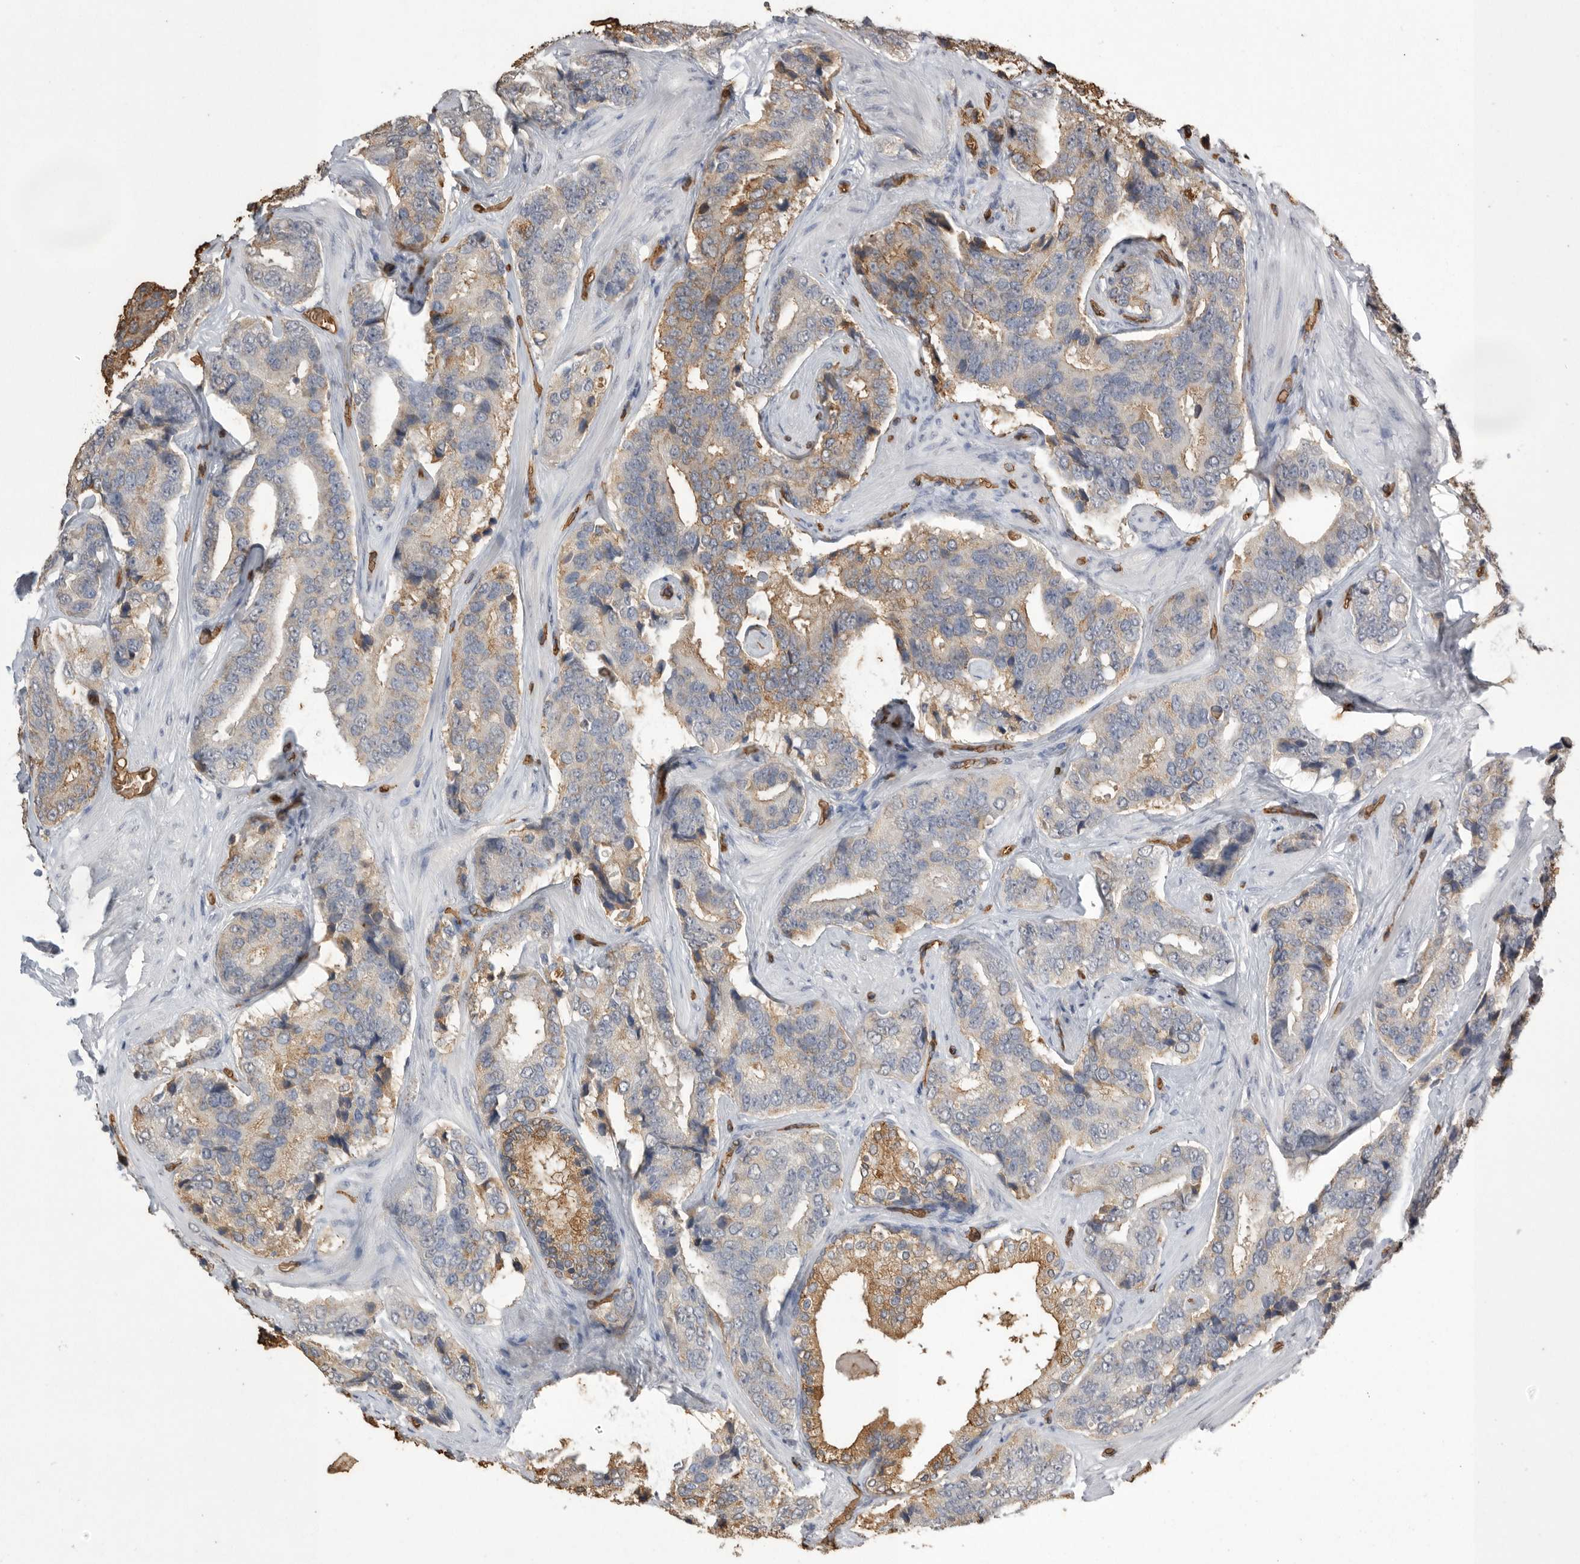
{"staining": {"intensity": "weak", "quantity": "25%-75%", "location": "cytoplasmic/membranous"}, "tissue": "prostate cancer", "cell_type": "Tumor cells", "image_type": "cancer", "snomed": [{"axis": "morphology", "description": "Adenocarcinoma, High grade"}, {"axis": "topography", "description": "Prostate"}], "caption": "Immunohistochemistry (IHC) image of neoplastic tissue: prostate cancer stained using IHC displays low levels of weak protein expression localized specifically in the cytoplasmic/membranous of tumor cells, appearing as a cytoplasmic/membranous brown color.", "gene": "IL27", "patient": {"sex": "male", "age": 60}}